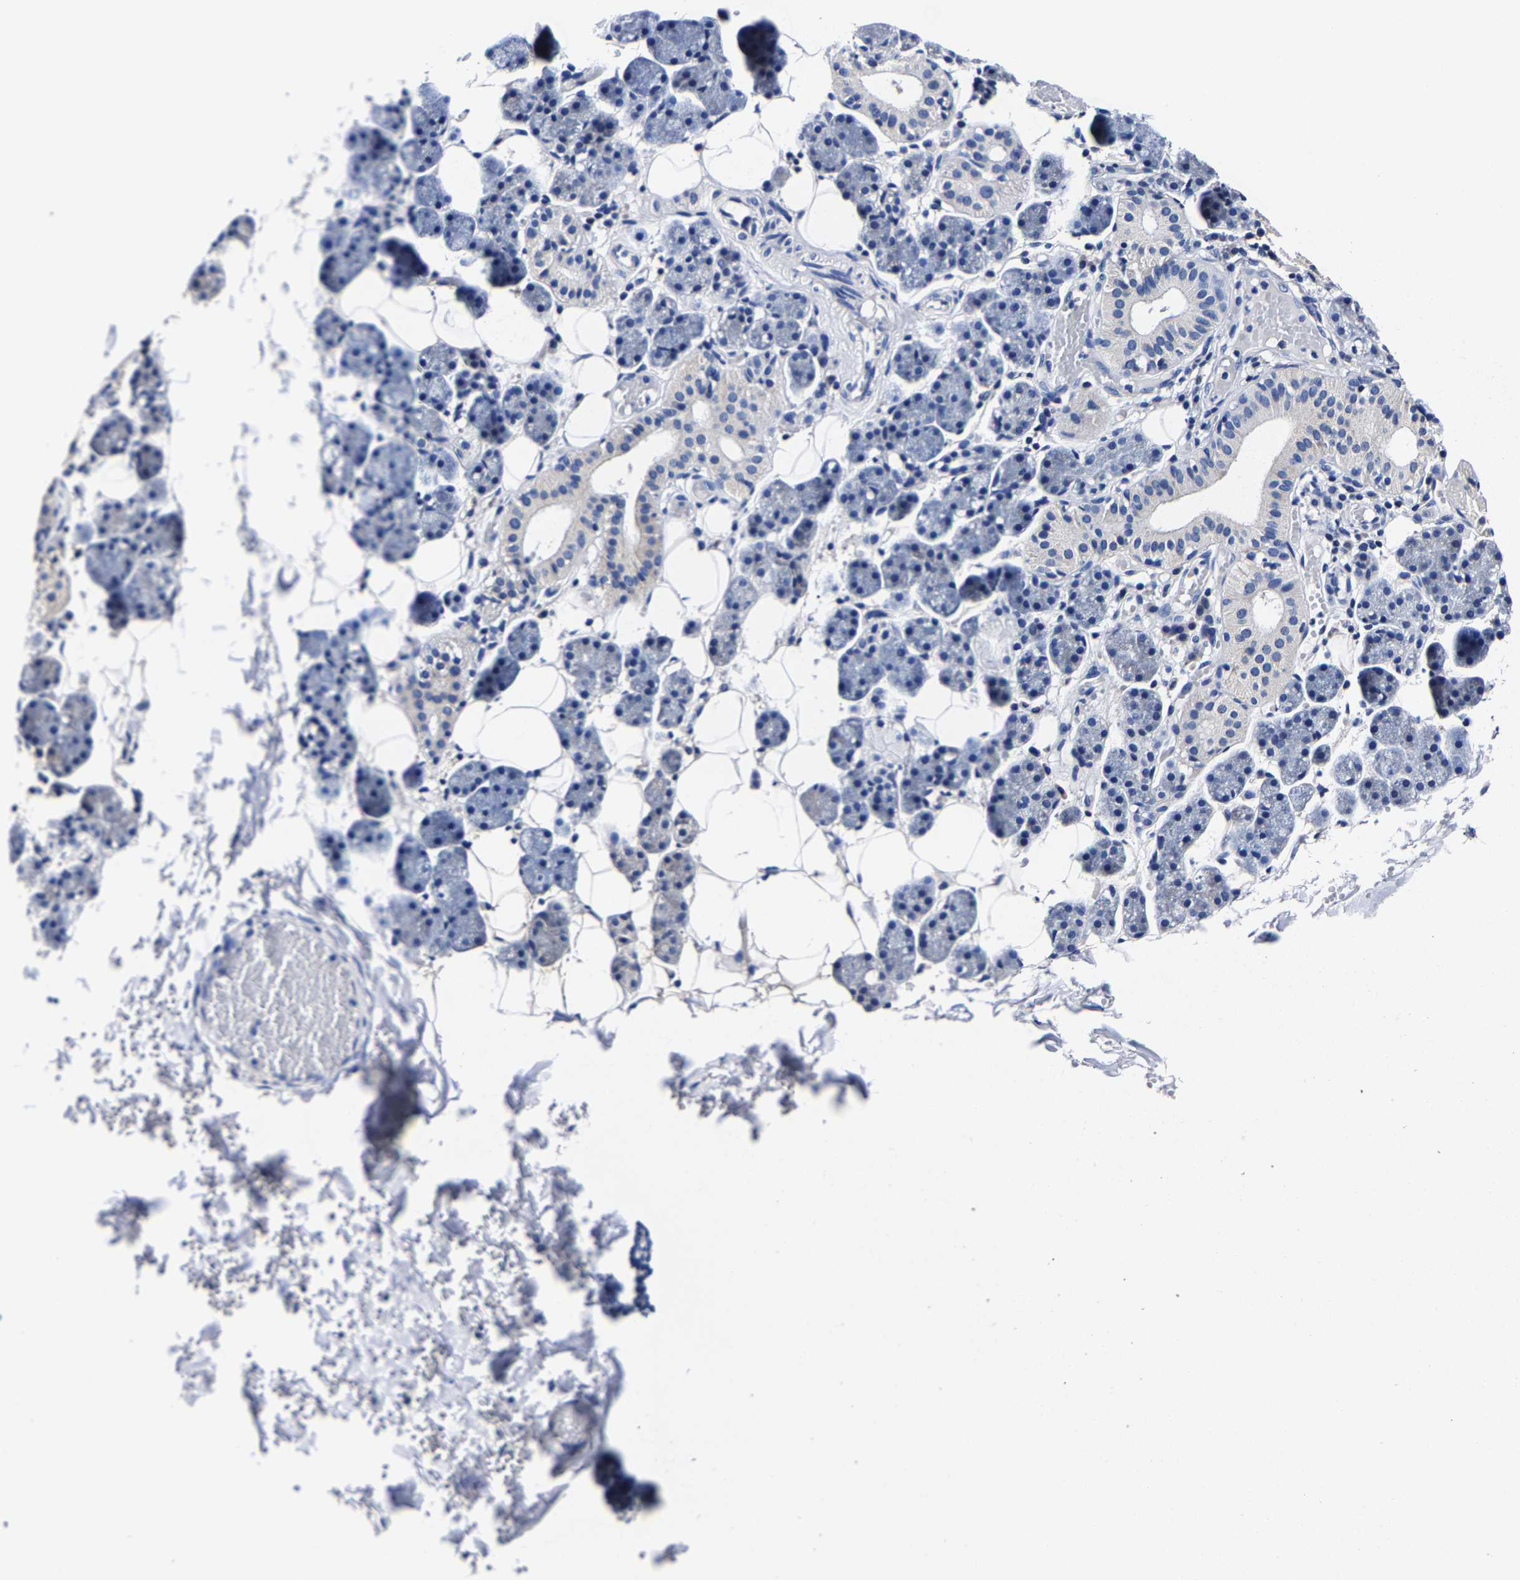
{"staining": {"intensity": "negative", "quantity": "none", "location": "none"}, "tissue": "salivary gland", "cell_type": "Glandular cells", "image_type": "normal", "snomed": [{"axis": "morphology", "description": "Normal tissue, NOS"}, {"axis": "topography", "description": "Salivary gland"}], "caption": "Immunohistochemical staining of benign human salivary gland shows no significant expression in glandular cells.", "gene": "AKAP4", "patient": {"sex": "female", "age": 33}}